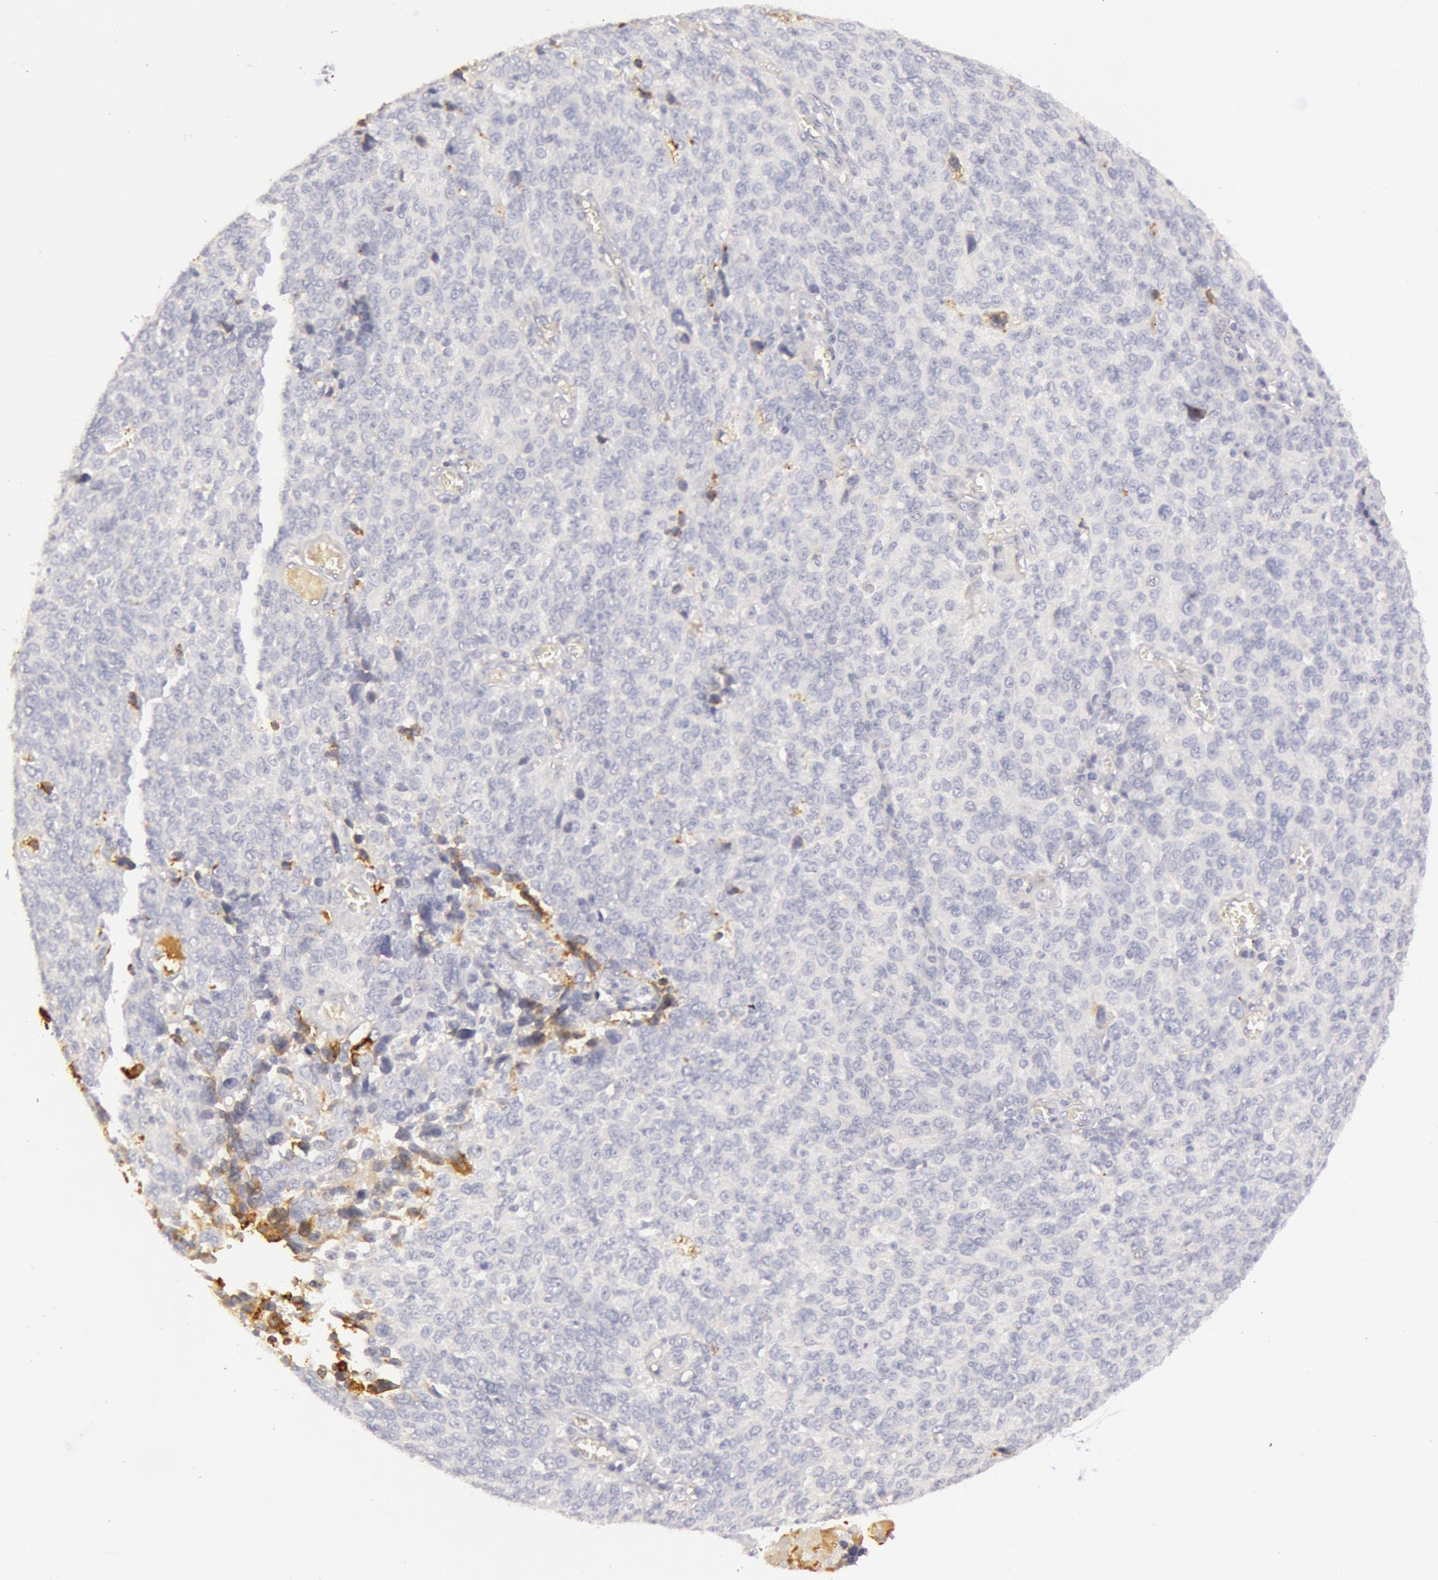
{"staining": {"intensity": "negative", "quantity": "none", "location": "none"}, "tissue": "ovarian cancer", "cell_type": "Tumor cells", "image_type": "cancer", "snomed": [{"axis": "morphology", "description": "Carcinoma, endometroid"}, {"axis": "topography", "description": "Ovary"}], "caption": "Tumor cells are negative for brown protein staining in ovarian cancer (endometroid carcinoma).", "gene": "C4BPA", "patient": {"sex": "female", "age": 75}}